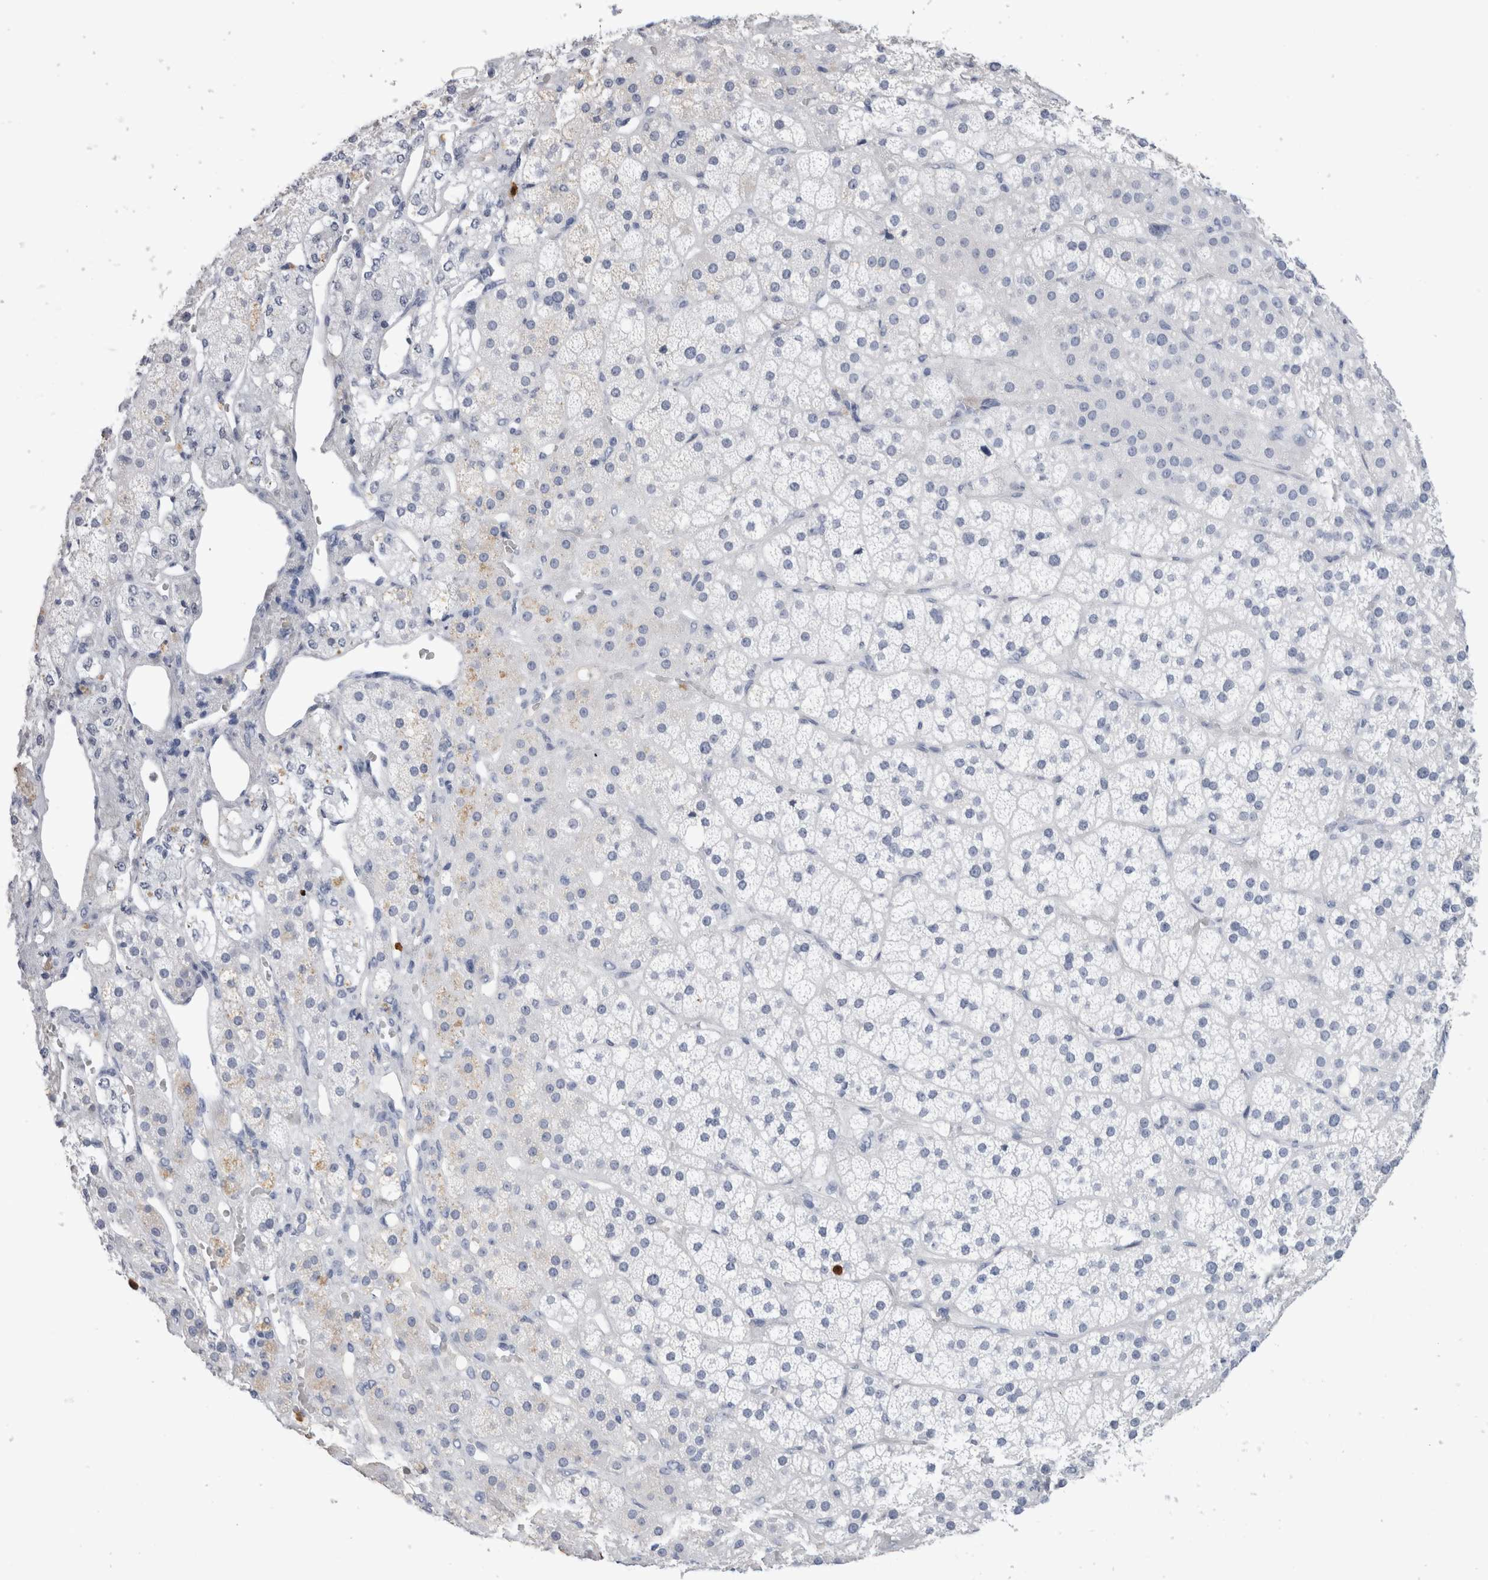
{"staining": {"intensity": "negative", "quantity": "none", "location": "none"}, "tissue": "adrenal gland", "cell_type": "Glandular cells", "image_type": "normal", "snomed": [{"axis": "morphology", "description": "Normal tissue, NOS"}, {"axis": "topography", "description": "Adrenal gland"}], "caption": "Immunohistochemical staining of unremarkable adrenal gland shows no significant expression in glandular cells.", "gene": "S100A12", "patient": {"sex": "male", "age": 57}}